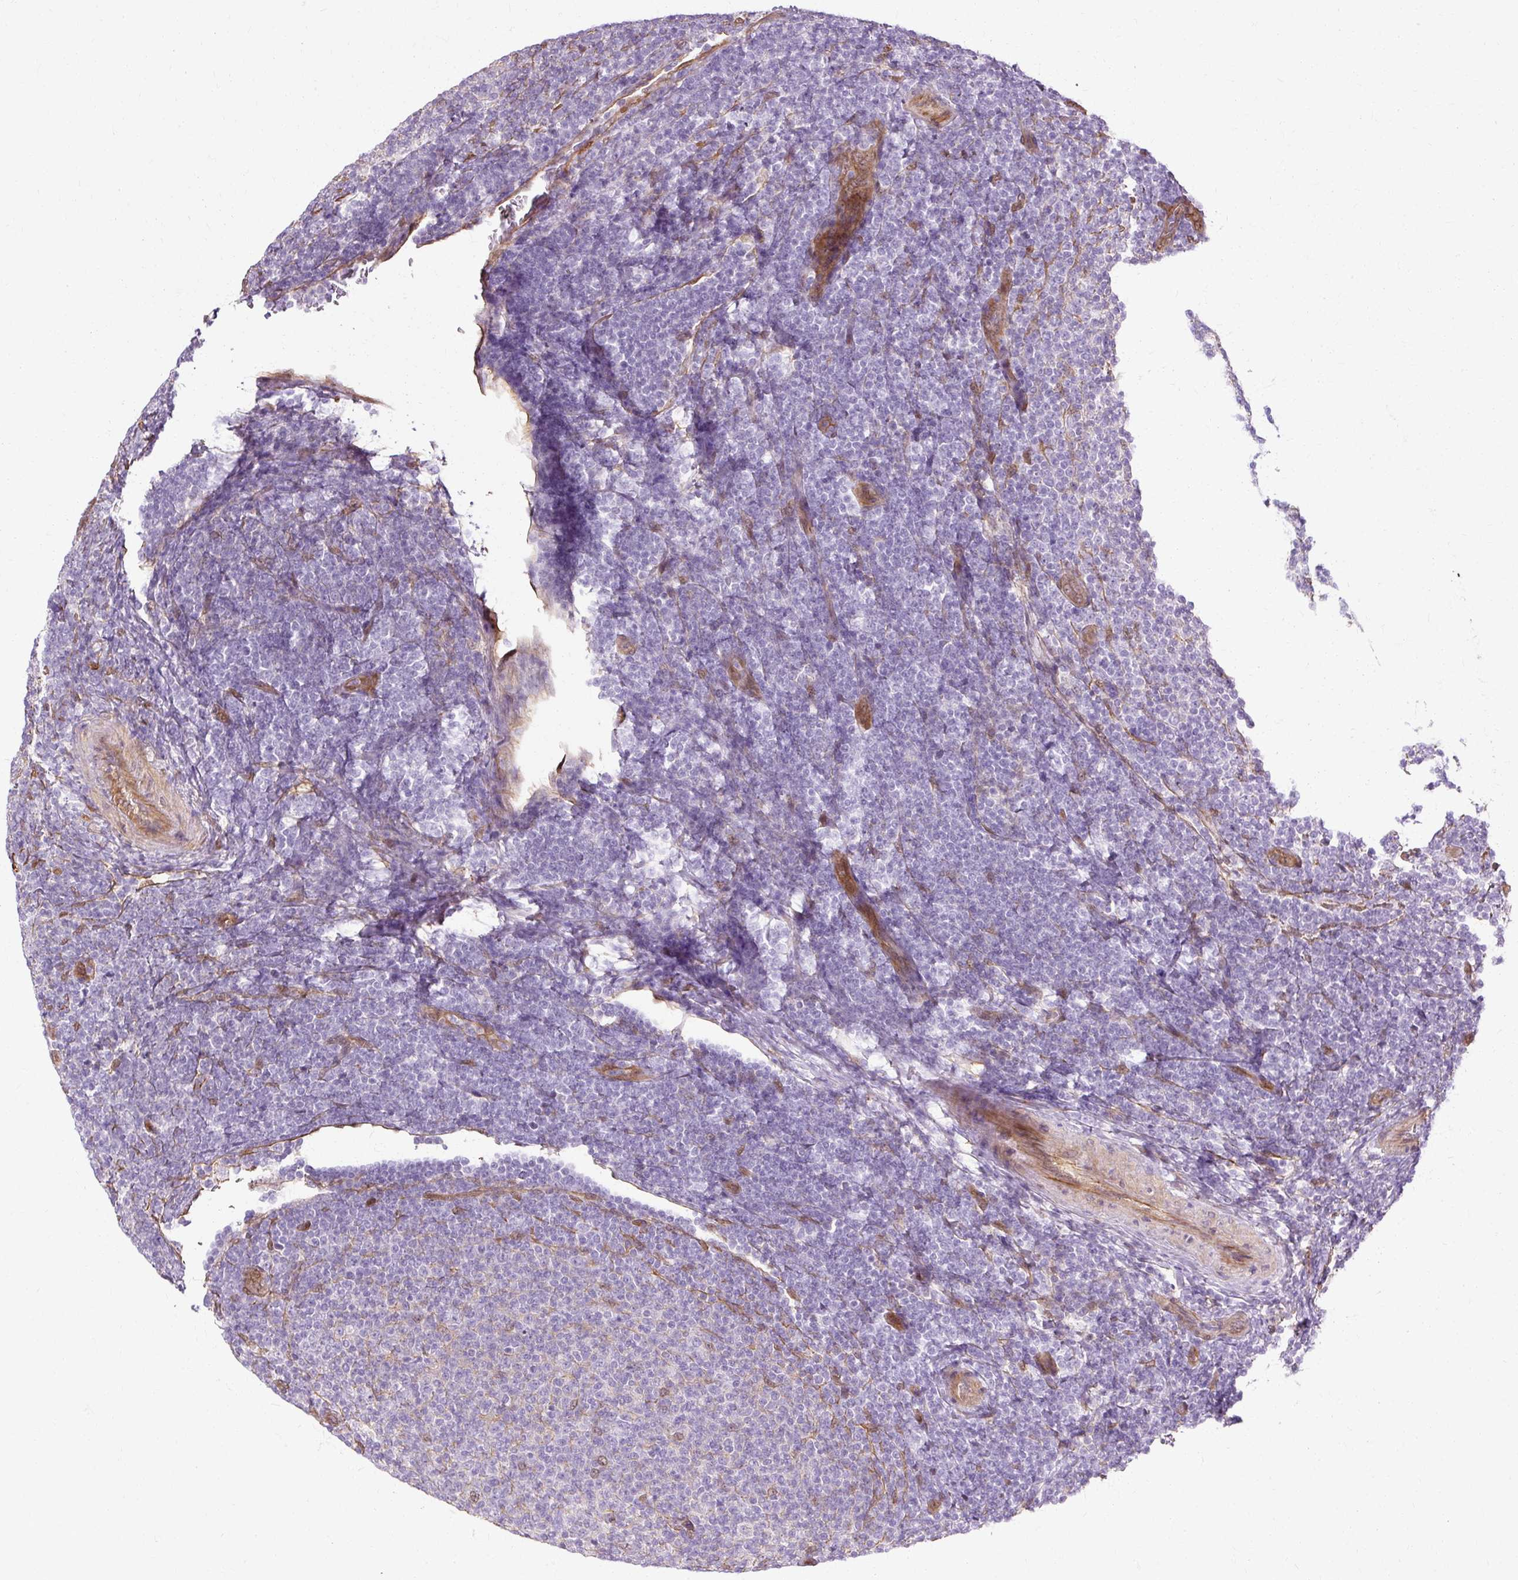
{"staining": {"intensity": "negative", "quantity": "none", "location": "none"}, "tissue": "lymphoma", "cell_type": "Tumor cells", "image_type": "cancer", "snomed": [{"axis": "morphology", "description": "Malignant lymphoma, non-Hodgkin's type, Low grade"}, {"axis": "topography", "description": "Lymph node"}], "caption": "This is a histopathology image of immunohistochemistry (IHC) staining of lymphoma, which shows no staining in tumor cells.", "gene": "CNN3", "patient": {"sex": "male", "age": 66}}